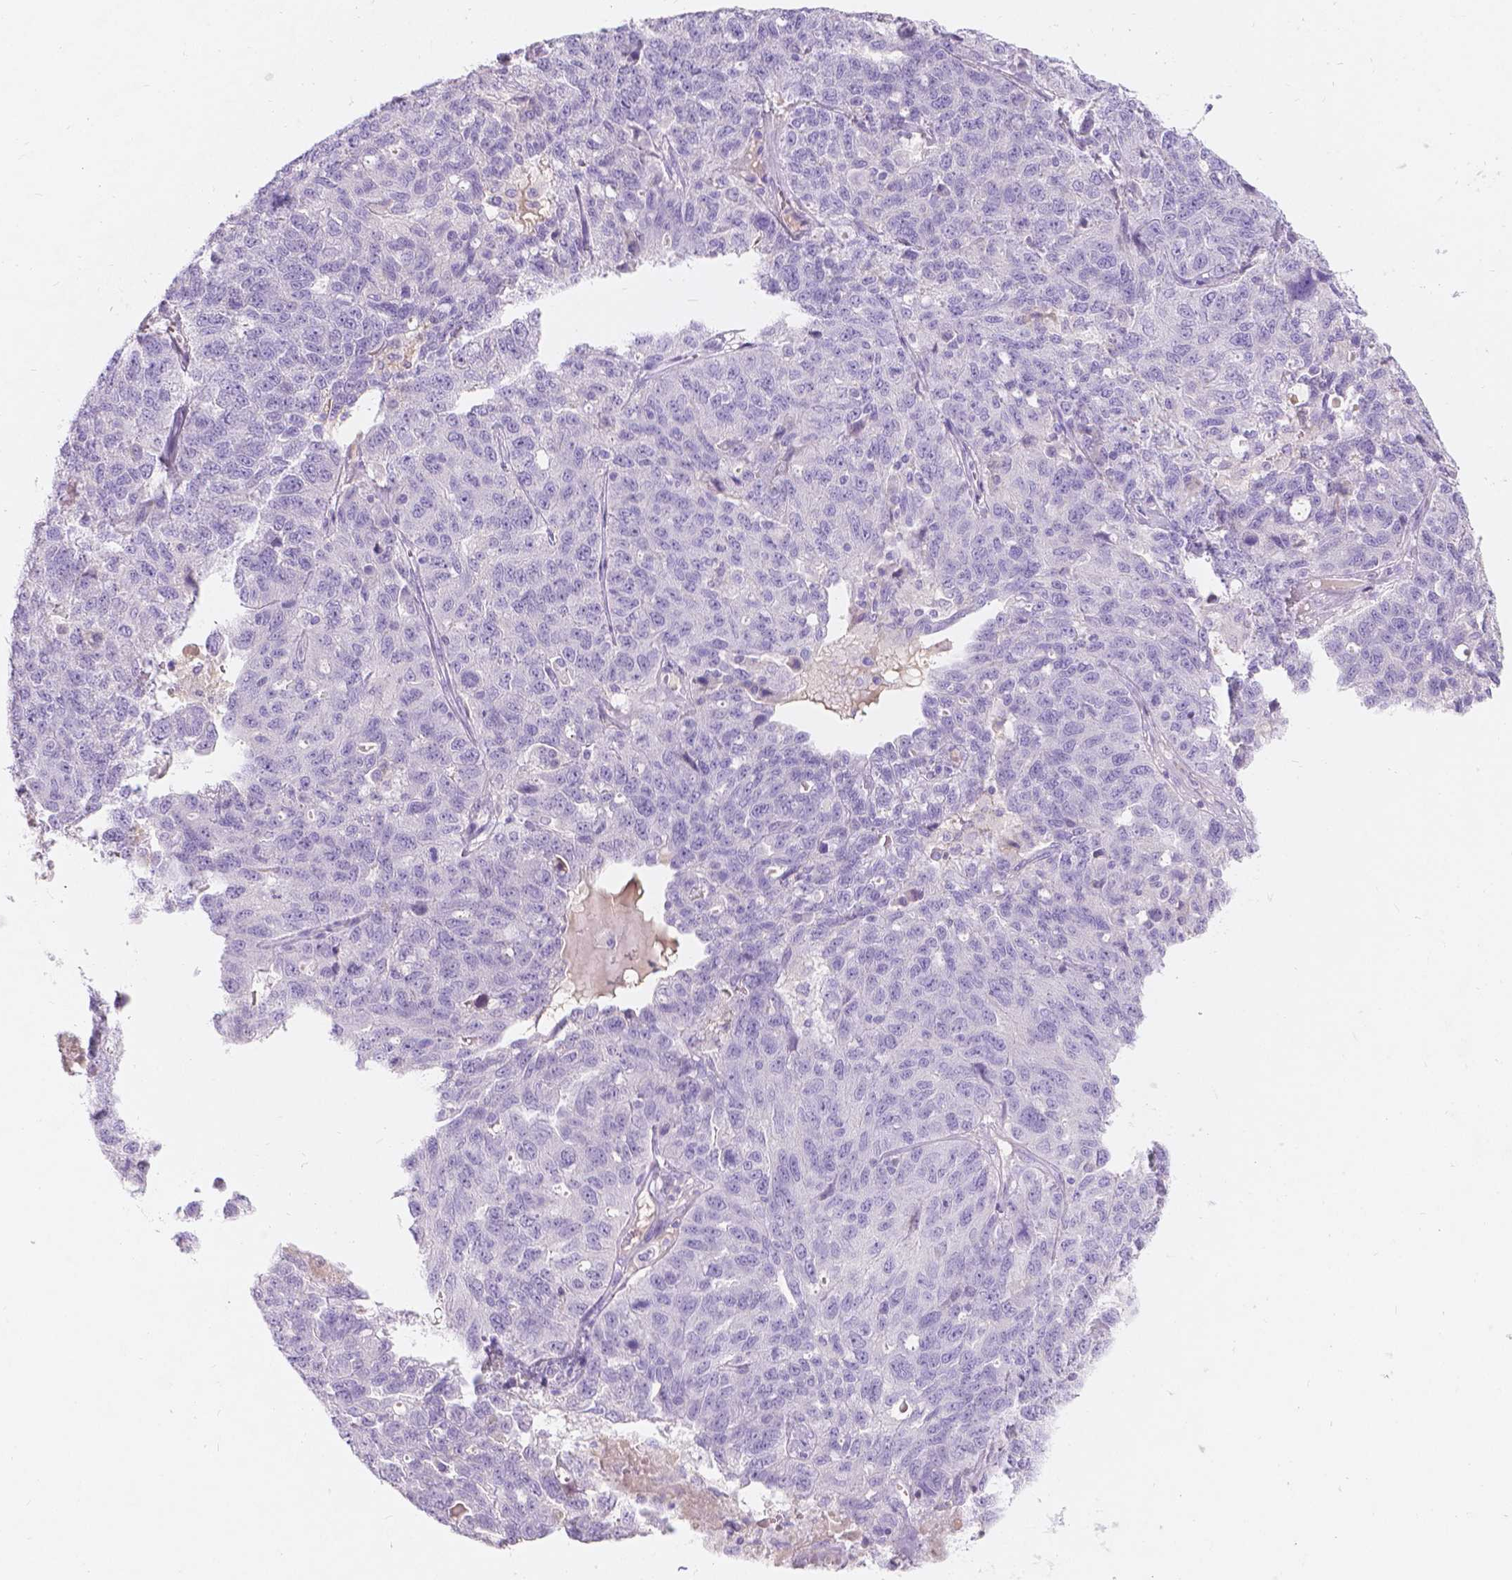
{"staining": {"intensity": "negative", "quantity": "none", "location": "none"}, "tissue": "ovarian cancer", "cell_type": "Tumor cells", "image_type": "cancer", "snomed": [{"axis": "morphology", "description": "Cystadenocarcinoma, serous, NOS"}, {"axis": "topography", "description": "Ovary"}], "caption": "Immunohistochemistry (IHC) micrograph of neoplastic tissue: human serous cystadenocarcinoma (ovarian) stained with DAB (3,3'-diaminobenzidine) displays no significant protein expression in tumor cells. Nuclei are stained in blue.", "gene": "GAL3ST2", "patient": {"sex": "female", "age": 71}}